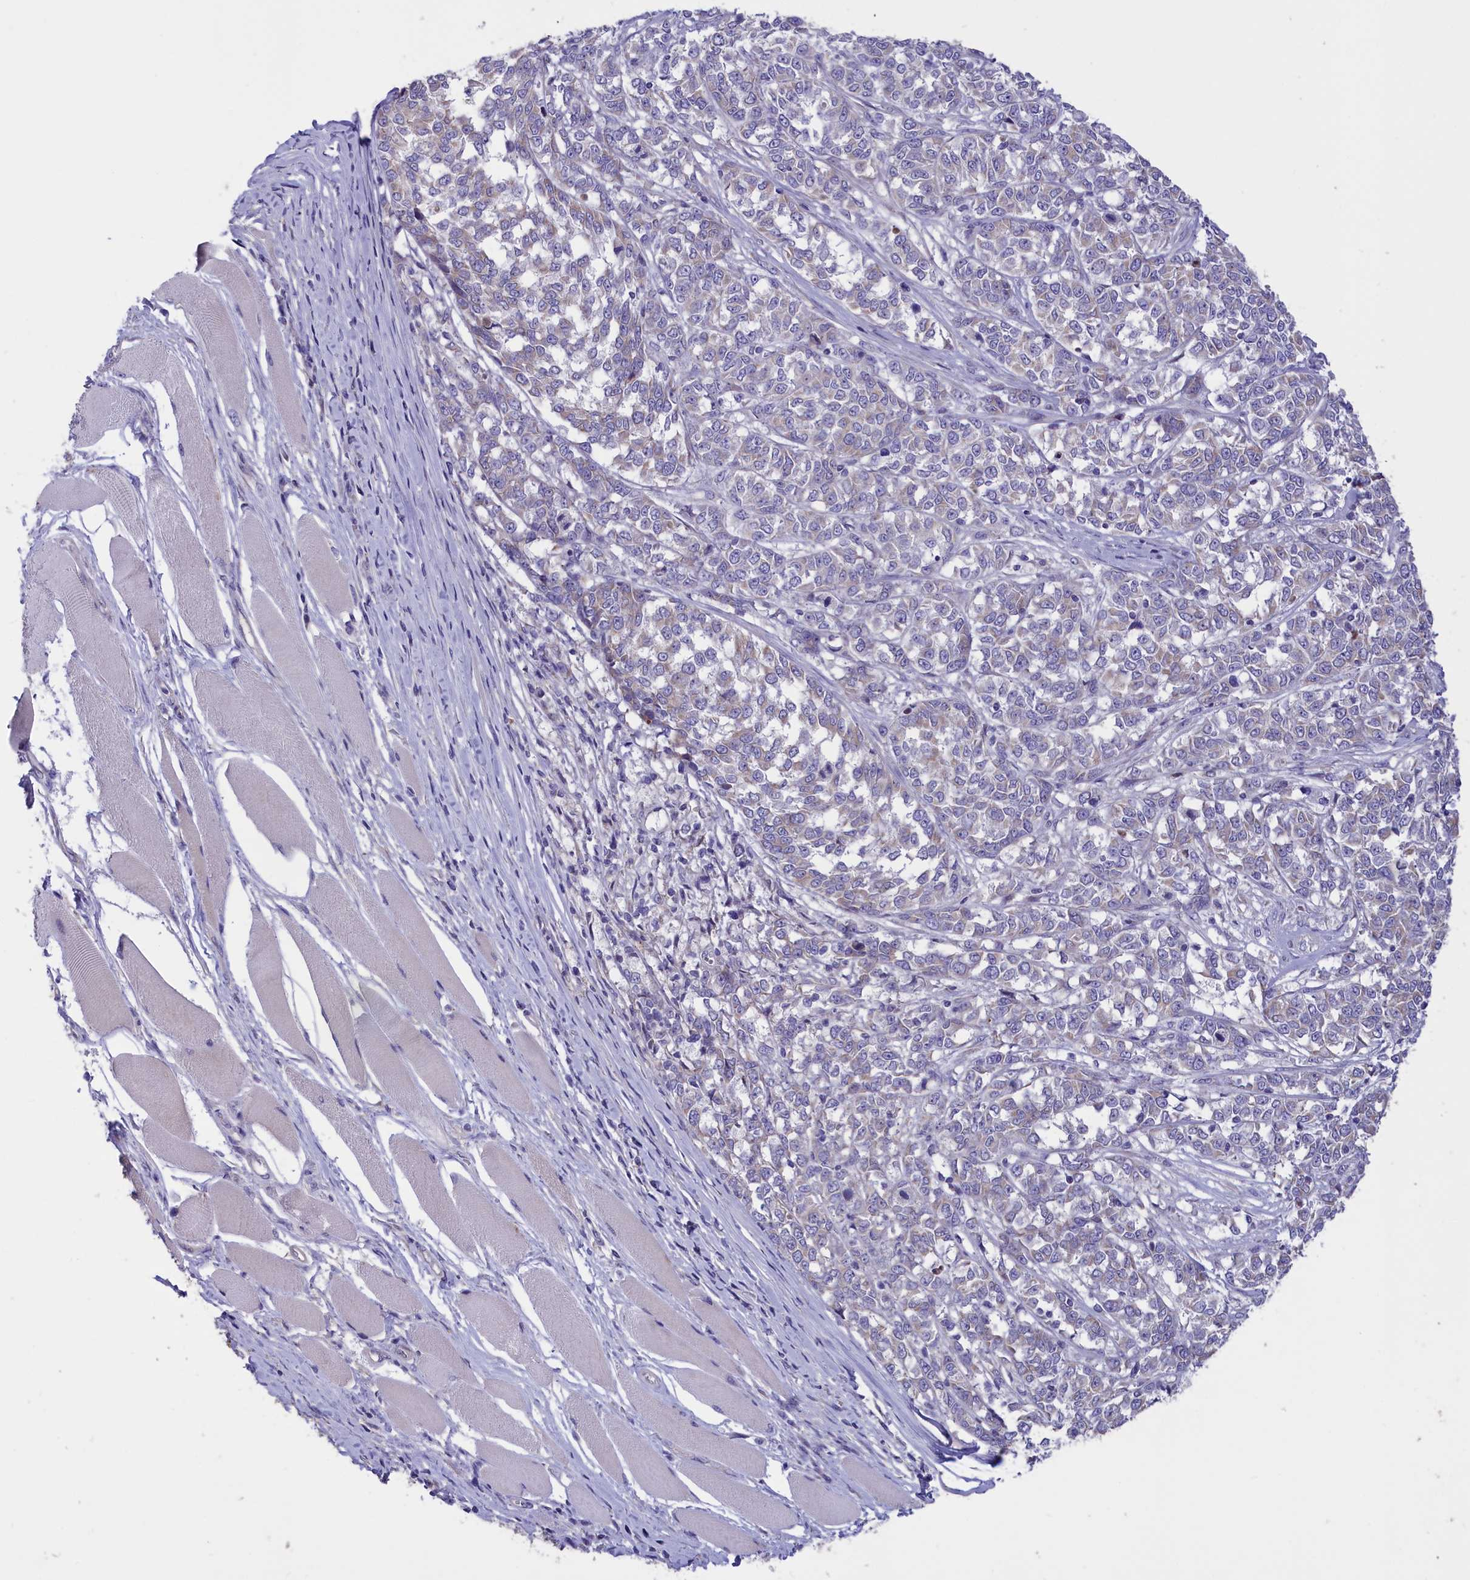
{"staining": {"intensity": "negative", "quantity": "none", "location": "none"}, "tissue": "melanoma", "cell_type": "Tumor cells", "image_type": "cancer", "snomed": [{"axis": "morphology", "description": "Malignant melanoma, NOS"}, {"axis": "topography", "description": "Skin"}], "caption": "An immunohistochemistry image of malignant melanoma is shown. There is no staining in tumor cells of malignant melanoma. The staining is performed using DAB (3,3'-diaminobenzidine) brown chromogen with nuclei counter-stained in using hematoxylin.", "gene": "CYP2U1", "patient": {"sex": "female", "age": 72}}